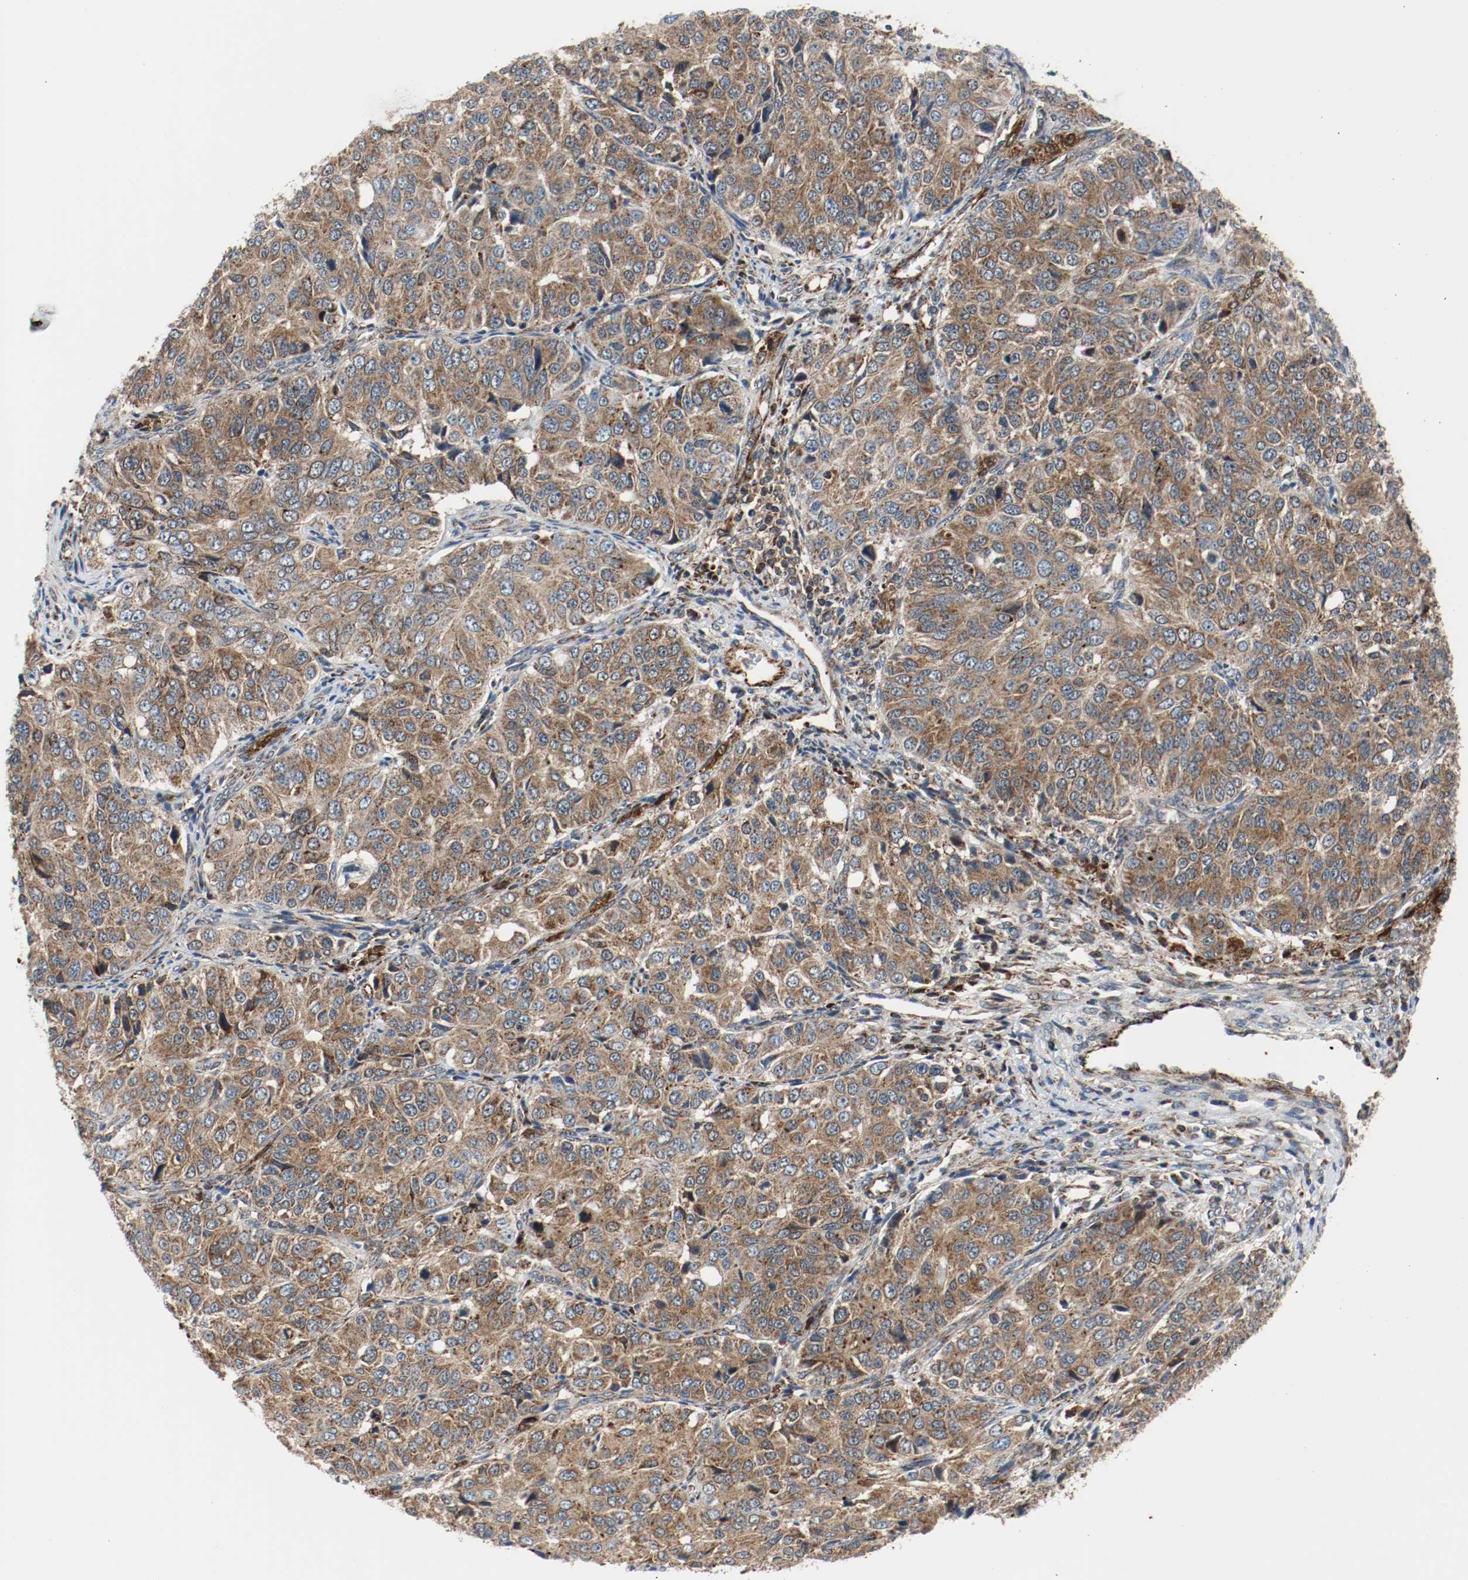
{"staining": {"intensity": "moderate", "quantity": ">75%", "location": "cytoplasmic/membranous"}, "tissue": "ovarian cancer", "cell_type": "Tumor cells", "image_type": "cancer", "snomed": [{"axis": "morphology", "description": "Carcinoma, endometroid"}, {"axis": "topography", "description": "Ovary"}], "caption": "Immunohistochemistry (IHC) staining of ovarian cancer (endometroid carcinoma), which exhibits medium levels of moderate cytoplasmic/membranous expression in approximately >75% of tumor cells indicating moderate cytoplasmic/membranous protein staining. The staining was performed using DAB (3,3'-diaminobenzidine) (brown) for protein detection and nuclei were counterstained in hematoxylin (blue).", "gene": "TXNRD1", "patient": {"sex": "female", "age": 51}}